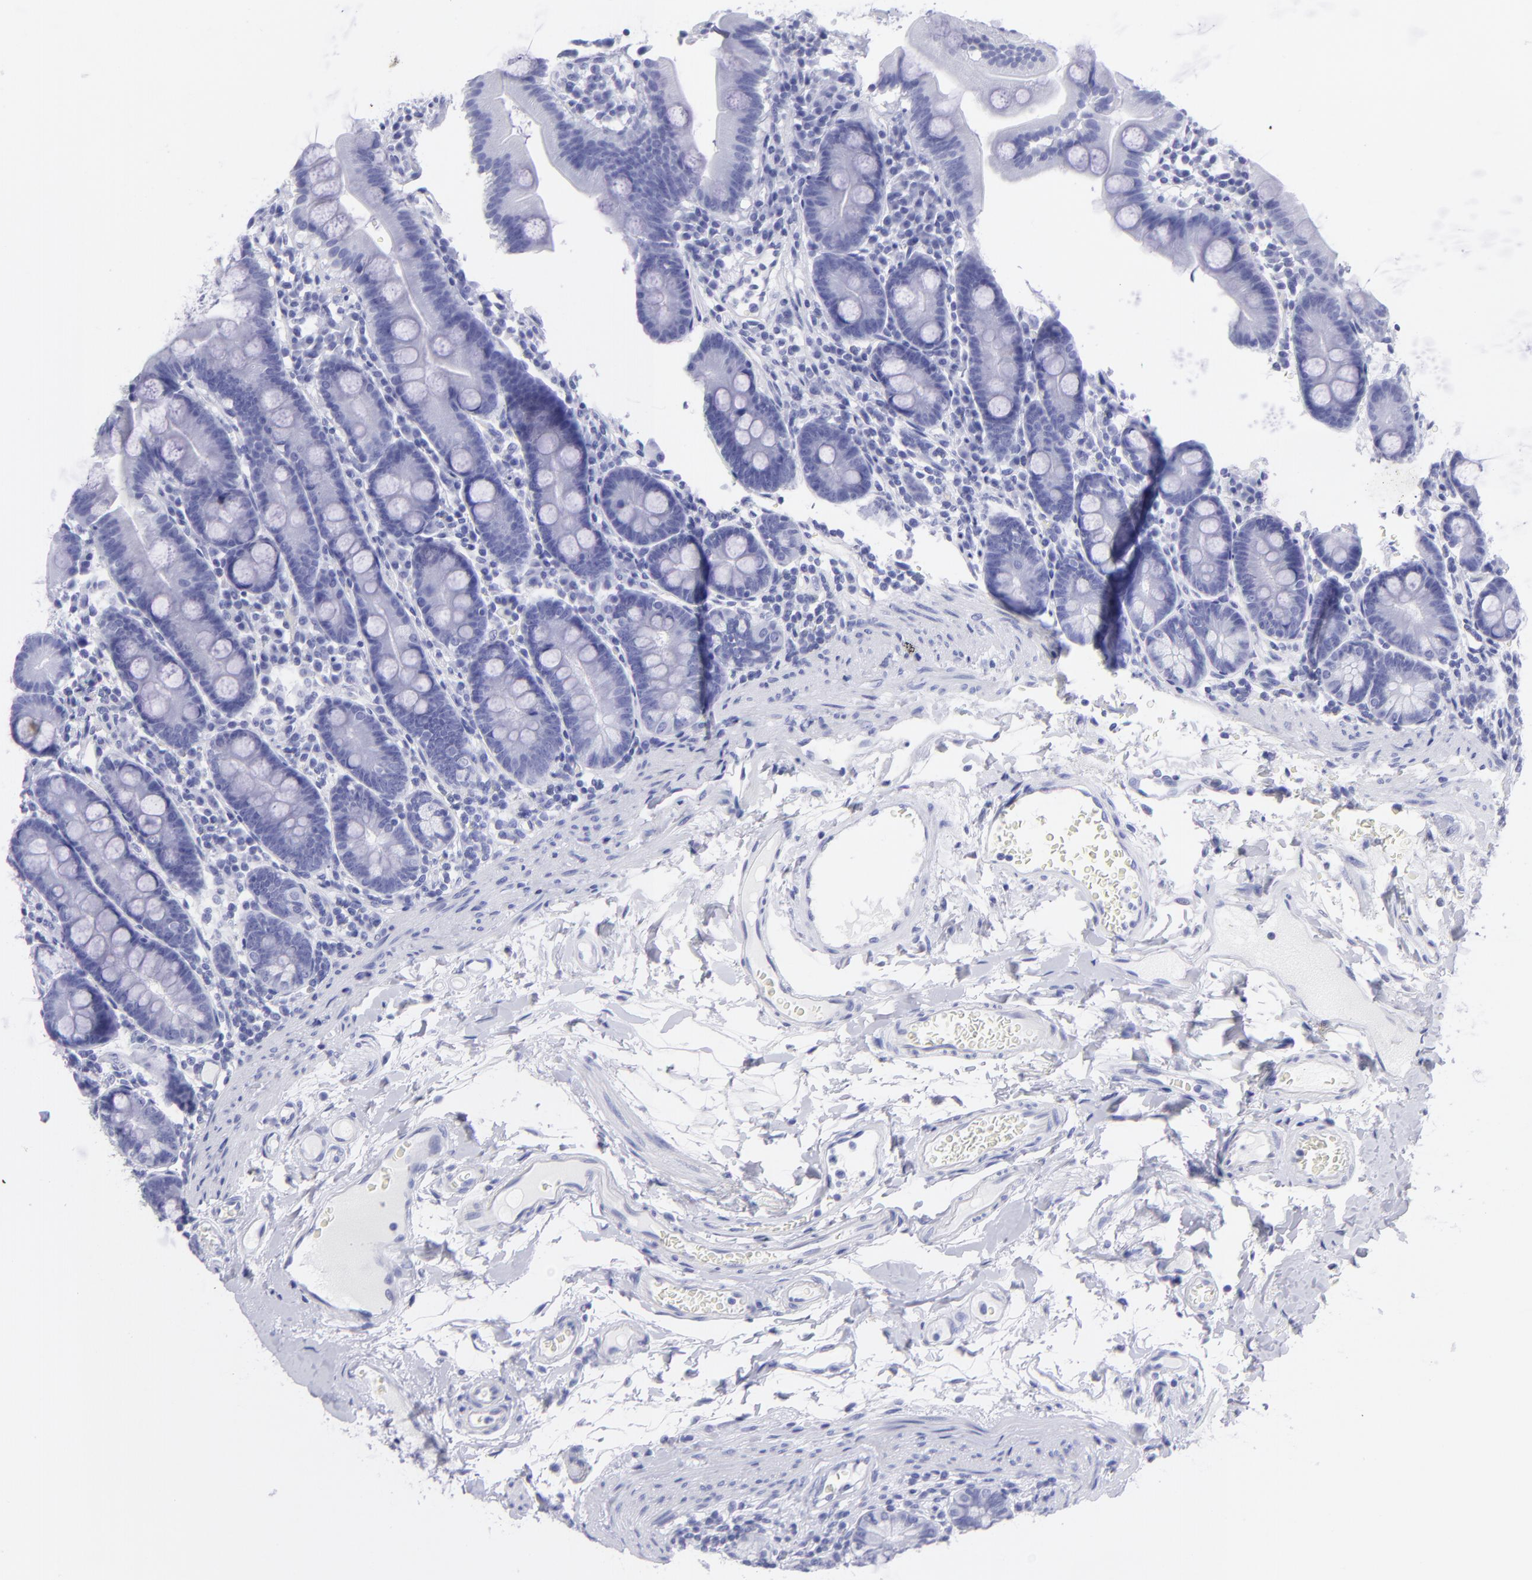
{"staining": {"intensity": "negative", "quantity": "none", "location": "none"}, "tissue": "duodenum", "cell_type": "Glandular cells", "image_type": "normal", "snomed": [{"axis": "morphology", "description": "Normal tissue, NOS"}, {"axis": "topography", "description": "Duodenum"}], "caption": "Immunohistochemical staining of benign human duodenum exhibits no significant positivity in glandular cells.", "gene": "PIP", "patient": {"sex": "male", "age": 50}}